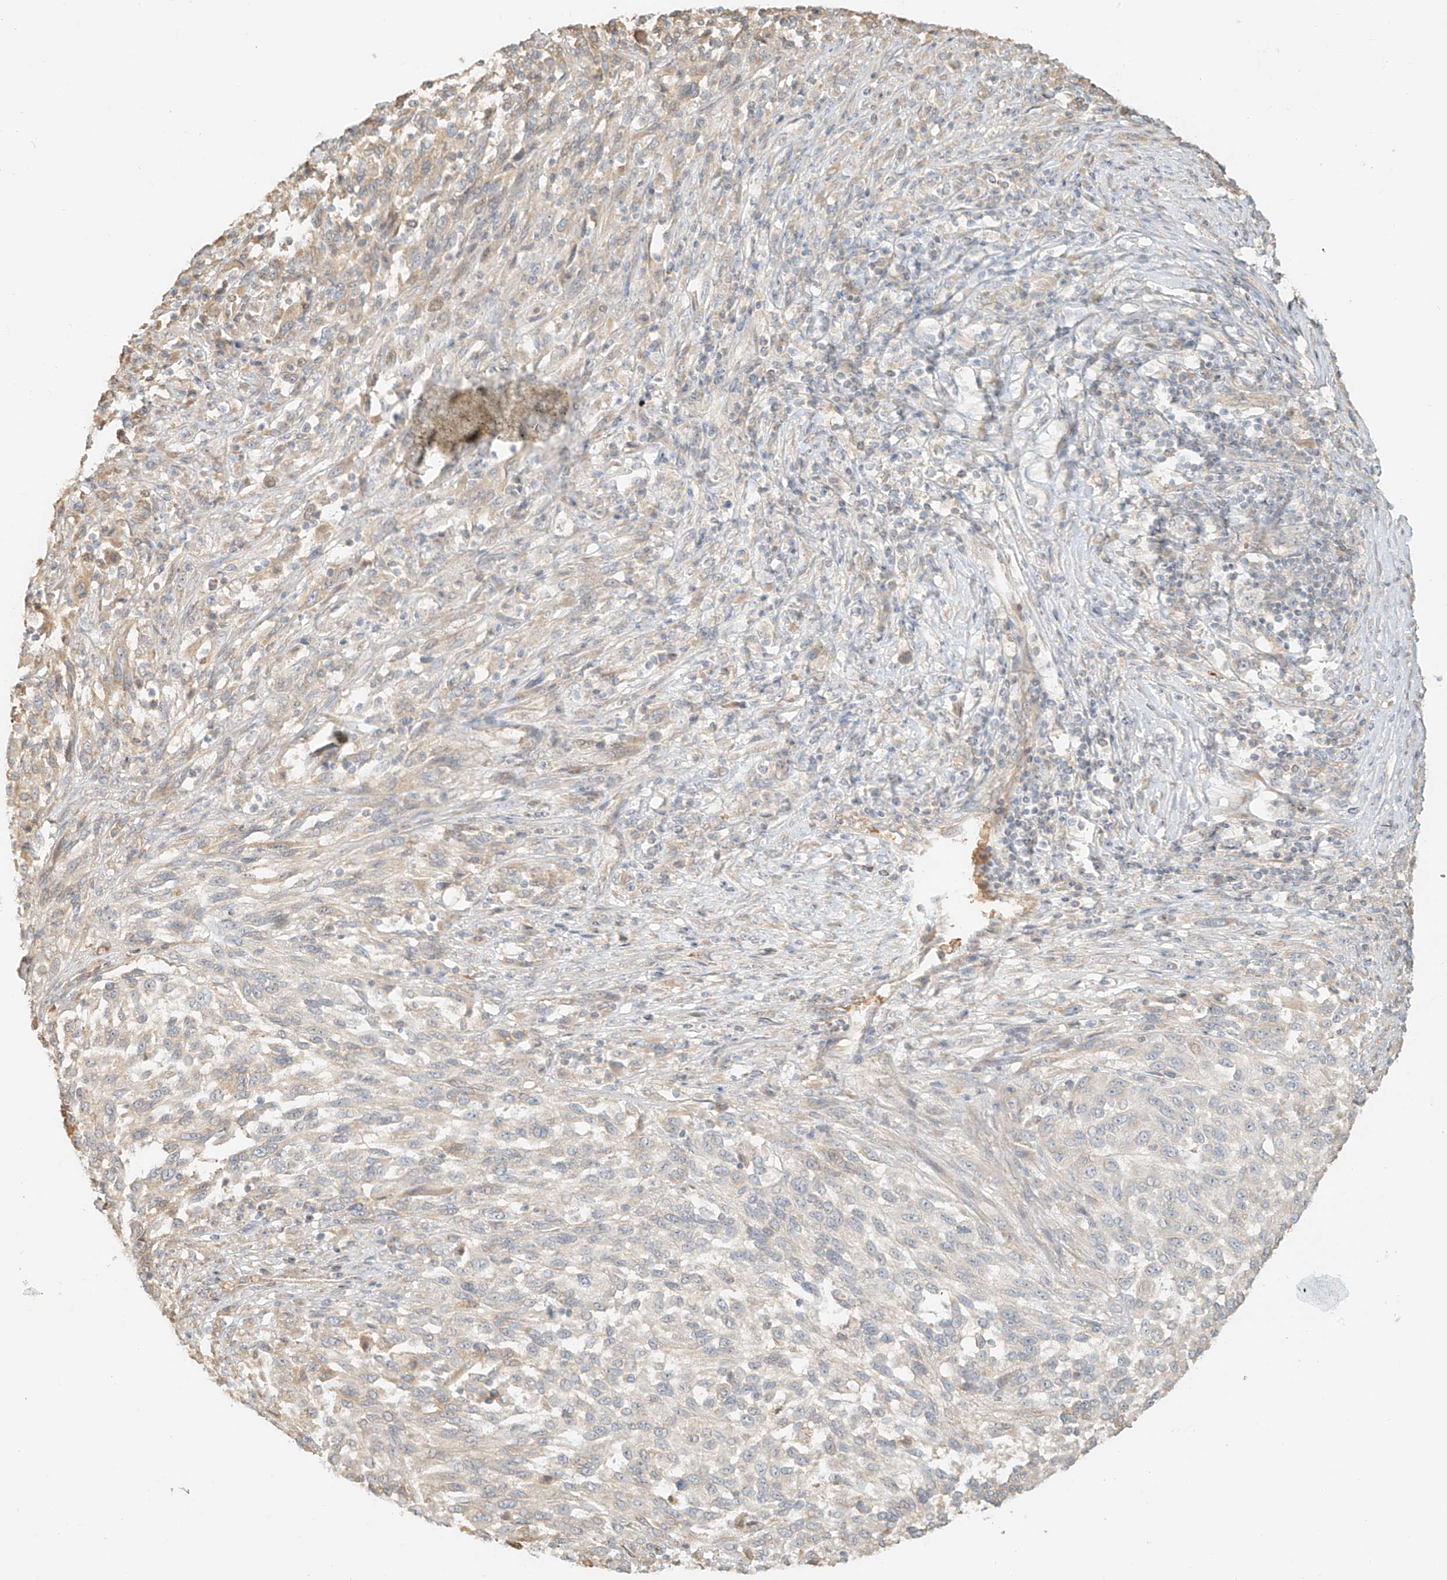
{"staining": {"intensity": "negative", "quantity": "none", "location": "none"}, "tissue": "melanoma", "cell_type": "Tumor cells", "image_type": "cancer", "snomed": [{"axis": "morphology", "description": "Malignant melanoma, Metastatic site"}, {"axis": "topography", "description": "Lymph node"}], "caption": "The micrograph reveals no staining of tumor cells in melanoma. Nuclei are stained in blue.", "gene": "UPK1B", "patient": {"sex": "male", "age": 61}}